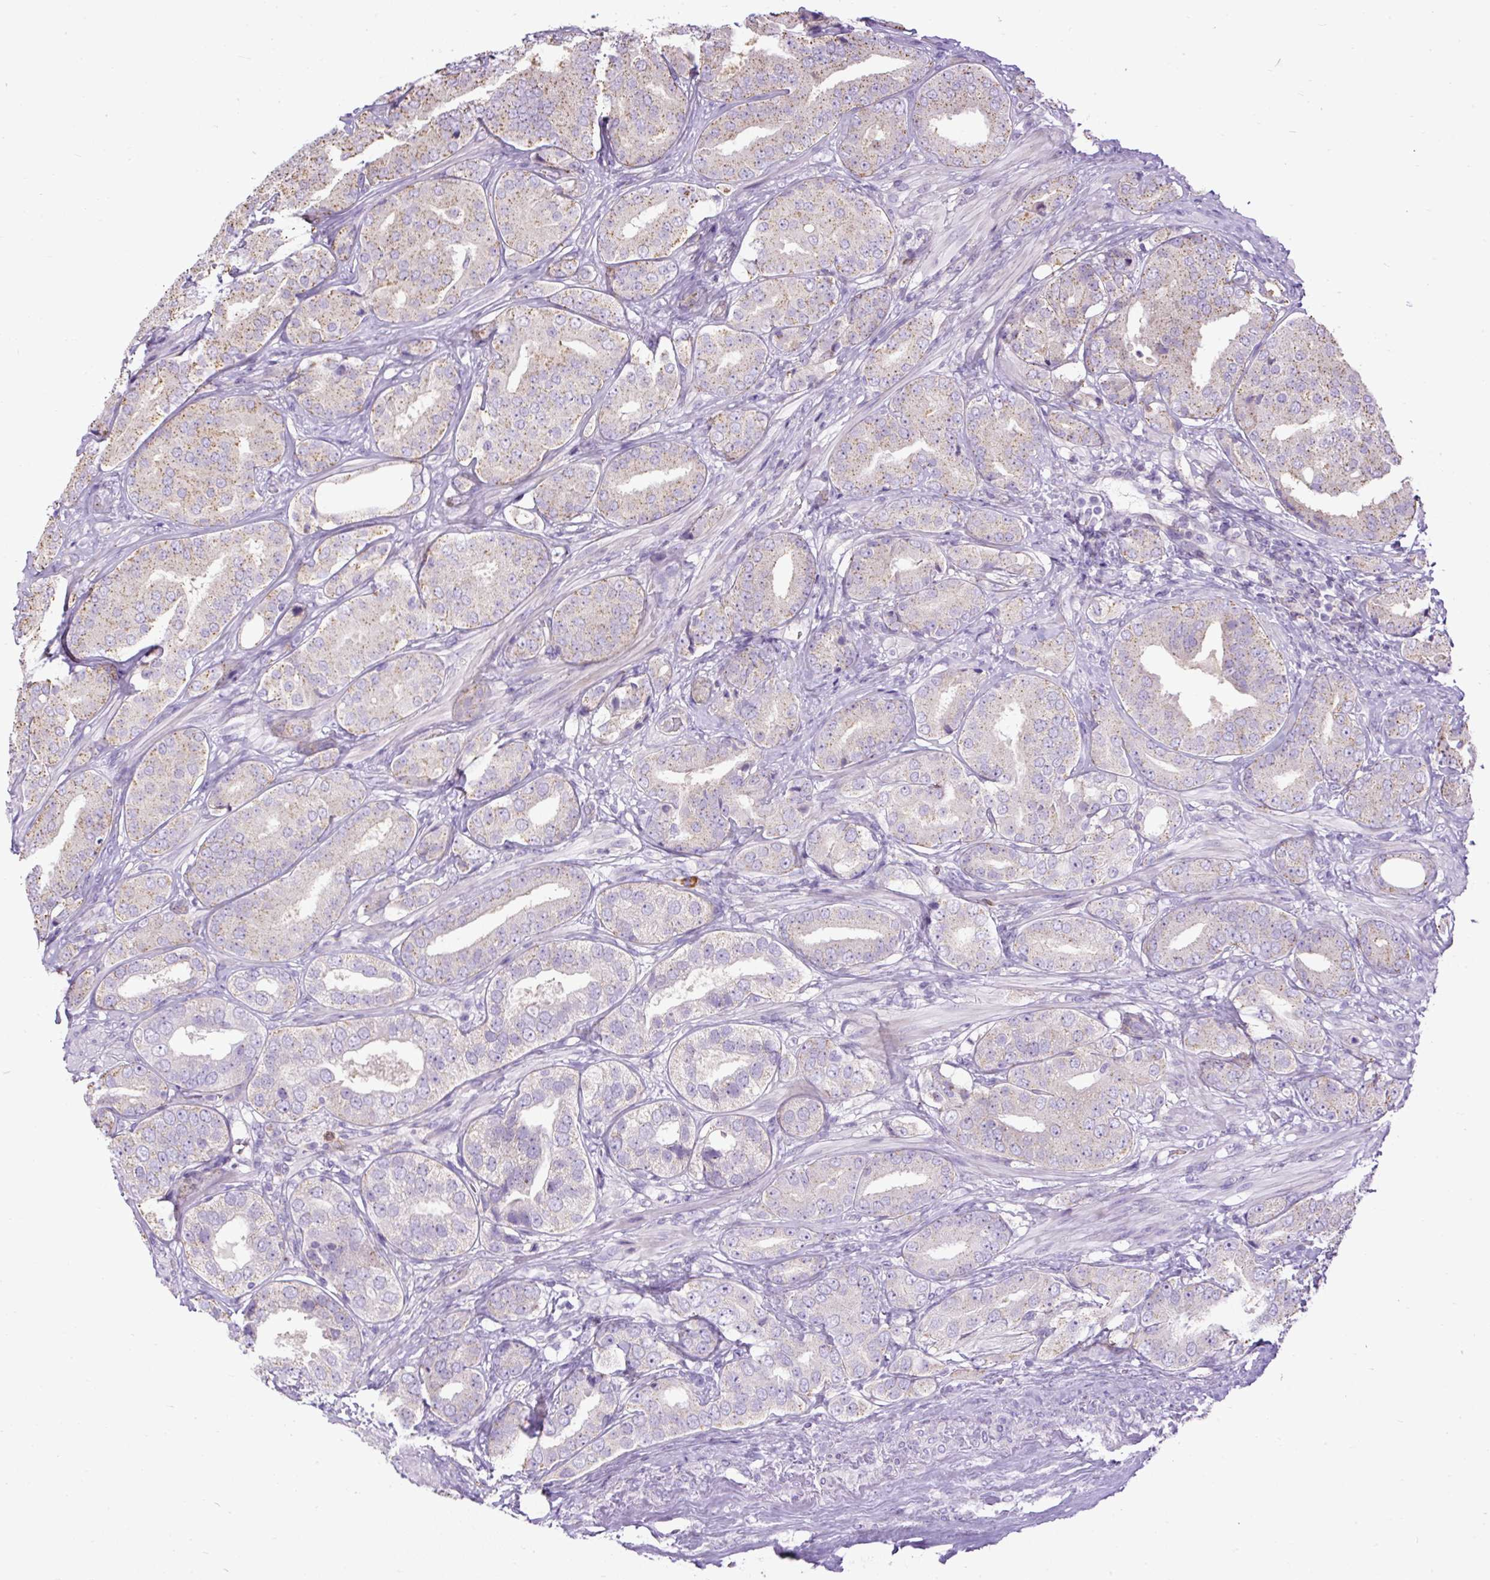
{"staining": {"intensity": "negative", "quantity": "none", "location": "none"}, "tissue": "prostate cancer", "cell_type": "Tumor cells", "image_type": "cancer", "snomed": [{"axis": "morphology", "description": "Adenocarcinoma, High grade"}, {"axis": "topography", "description": "Prostate"}], "caption": "Immunohistochemistry (IHC) photomicrograph of neoplastic tissue: prostate high-grade adenocarcinoma stained with DAB (3,3'-diaminobenzidine) reveals no significant protein staining in tumor cells.", "gene": "CFAP47", "patient": {"sex": "male", "age": 63}}